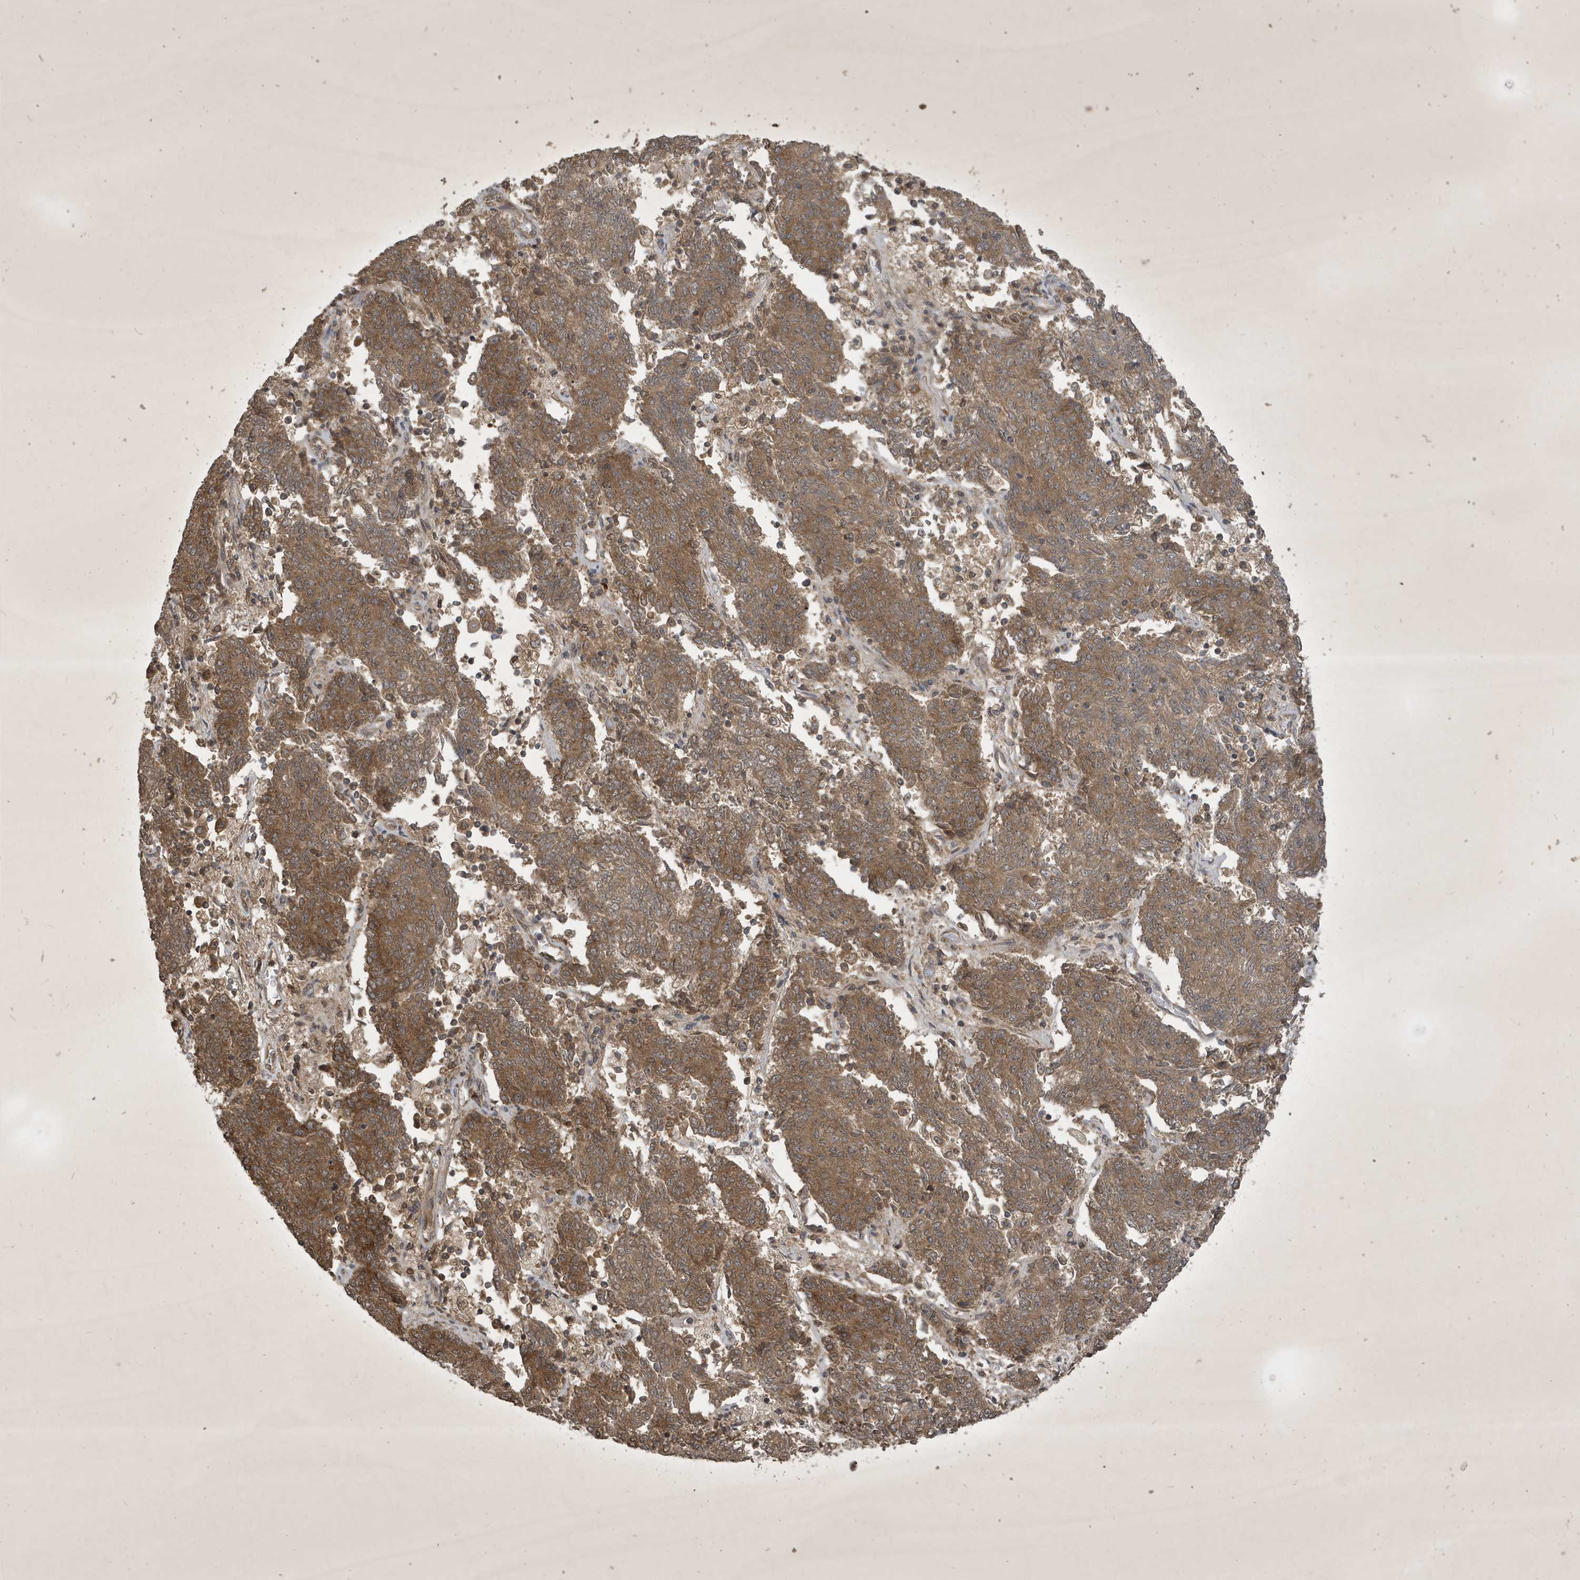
{"staining": {"intensity": "moderate", "quantity": ">75%", "location": "cytoplasmic/membranous"}, "tissue": "endometrial cancer", "cell_type": "Tumor cells", "image_type": "cancer", "snomed": [{"axis": "morphology", "description": "Adenocarcinoma, NOS"}, {"axis": "topography", "description": "Endometrium"}], "caption": "This is a micrograph of immunohistochemistry staining of adenocarcinoma (endometrial), which shows moderate expression in the cytoplasmic/membranous of tumor cells.", "gene": "STX10", "patient": {"sex": "female", "age": 80}}